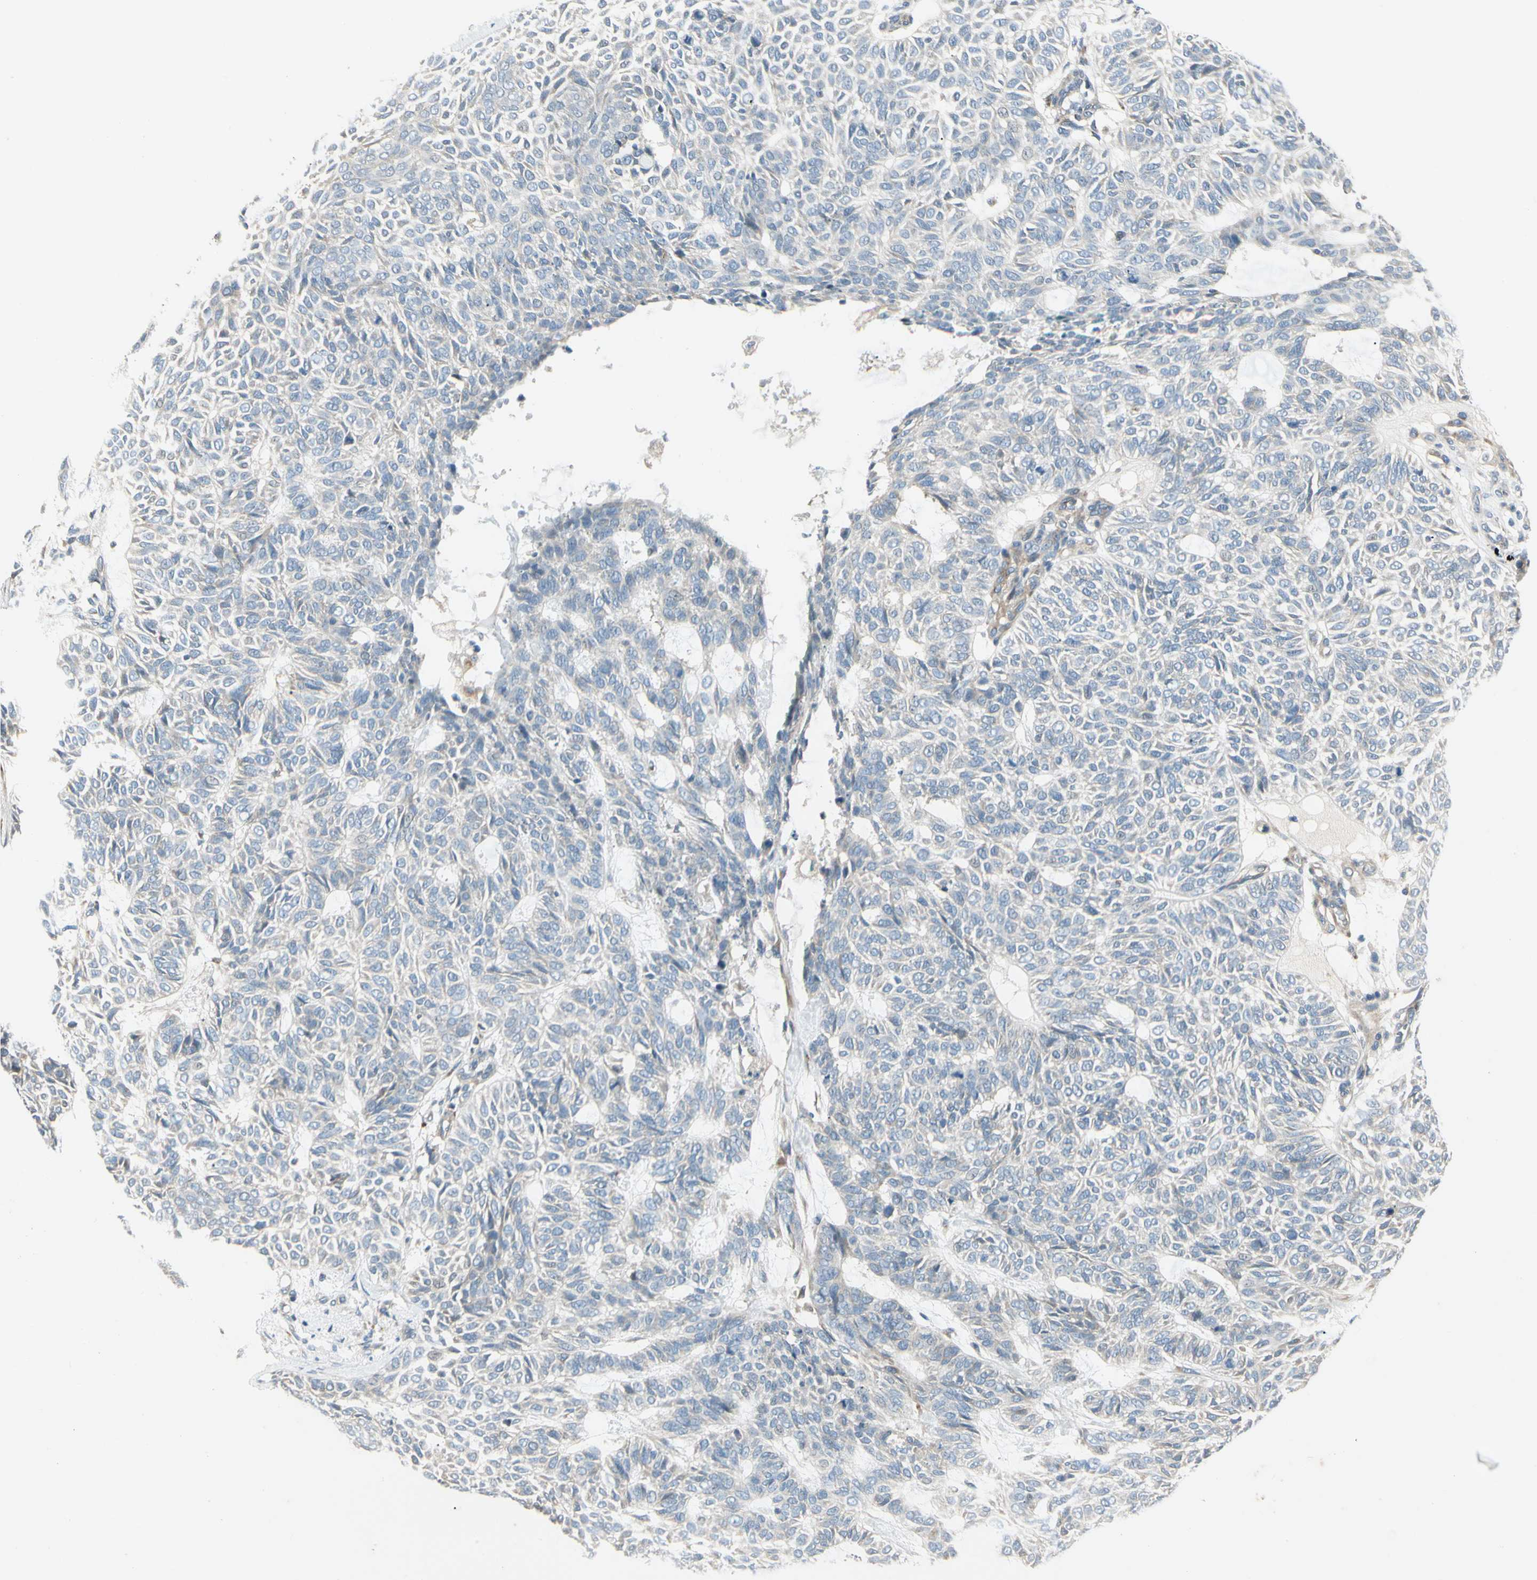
{"staining": {"intensity": "negative", "quantity": "none", "location": "none"}, "tissue": "skin cancer", "cell_type": "Tumor cells", "image_type": "cancer", "snomed": [{"axis": "morphology", "description": "Normal tissue, NOS"}, {"axis": "morphology", "description": "Basal cell carcinoma"}, {"axis": "topography", "description": "Skin"}], "caption": "Tumor cells are negative for brown protein staining in skin basal cell carcinoma.", "gene": "ABCA3", "patient": {"sex": "male", "age": 87}}